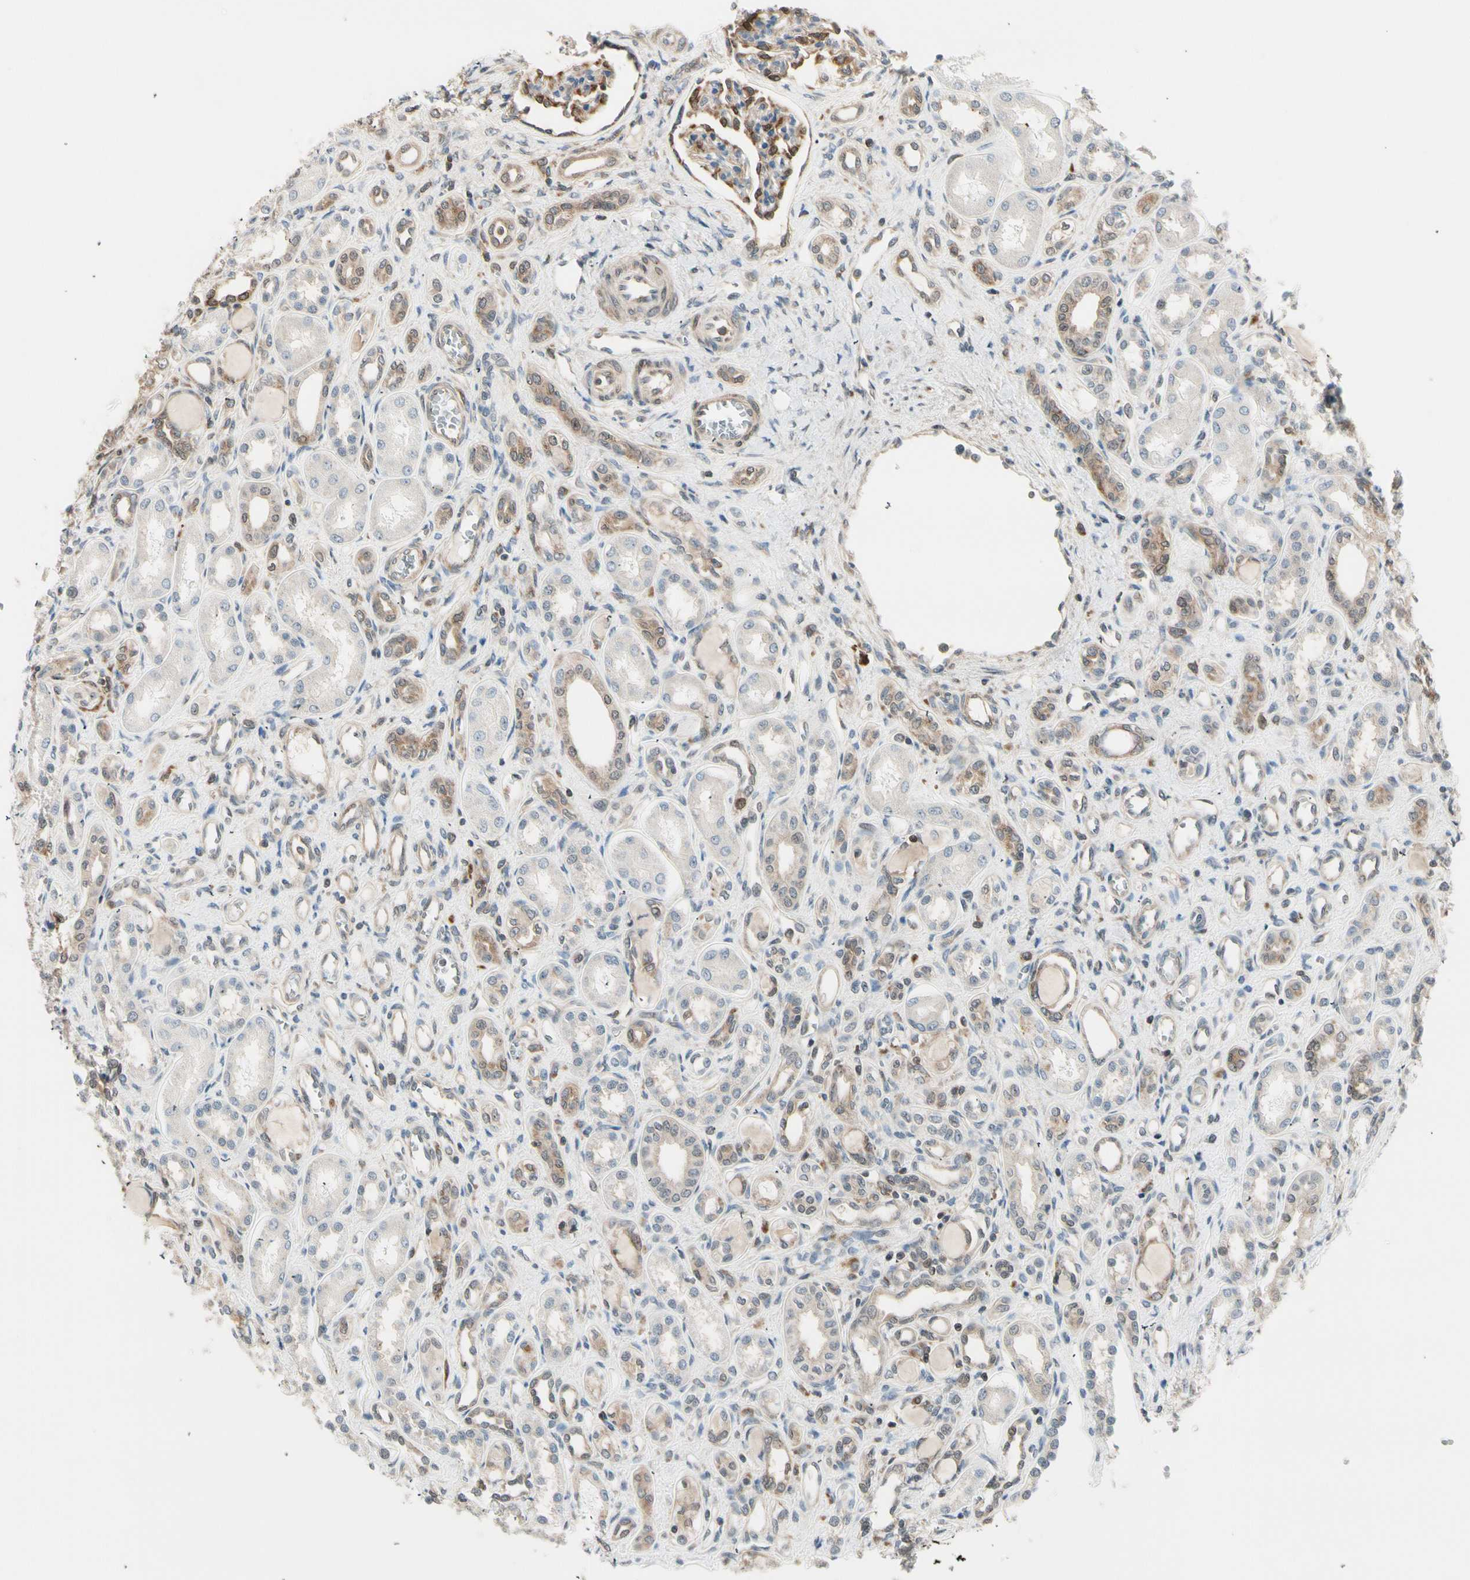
{"staining": {"intensity": "moderate", "quantity": "25%-75%", "location": "cytoplasmic/membranous"}, "tissue": "kidney", "cell_type": "Cells in glomeruli", "image_type": "normal", "snomed": [{"axis": "morphology", "description": "Normal tissue, NOS"}, {"axis": "topography", "description": "Kidney"}], "caption": "Moderate cytoplasmic/membranous staining is seen in about 25%-75% of cells in glomeruli in unremarkable kidney.", "gene": "OXSR1", "patient": {"sex": "male", "age": 7}}